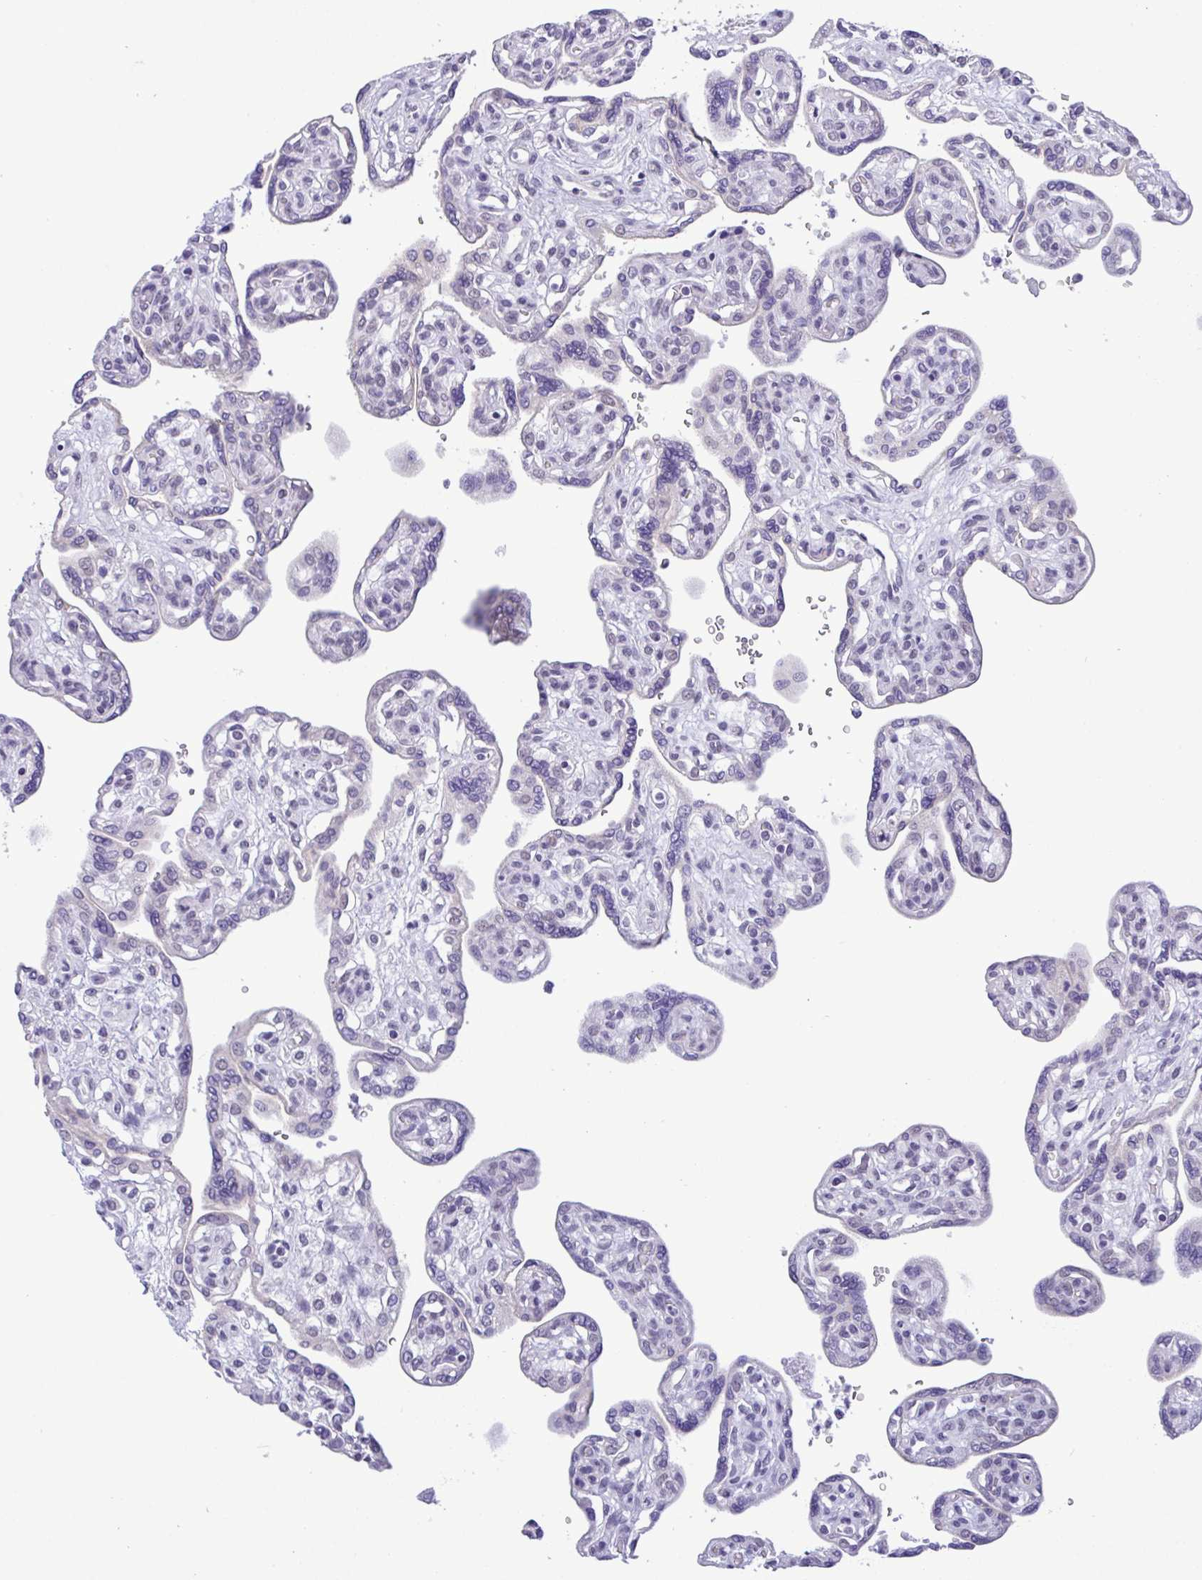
{"staining": {"intensity": "negative", "quantity": "none", "location": "none"}, "tissue": "placenta", "cell_type": "Decidual cells", "image_type": "normal", "snomed": [{"axis": "morphology", "description": "Normal tissue, NOS"}, {"axis": "topography", "description": "Placenta"}], "caption": "Immunohistochemical staining of normal human placenta reveals no significant expression in decidual cells.", "gene": "YBX2", "patient": {"sex": "female", "age": 39}}